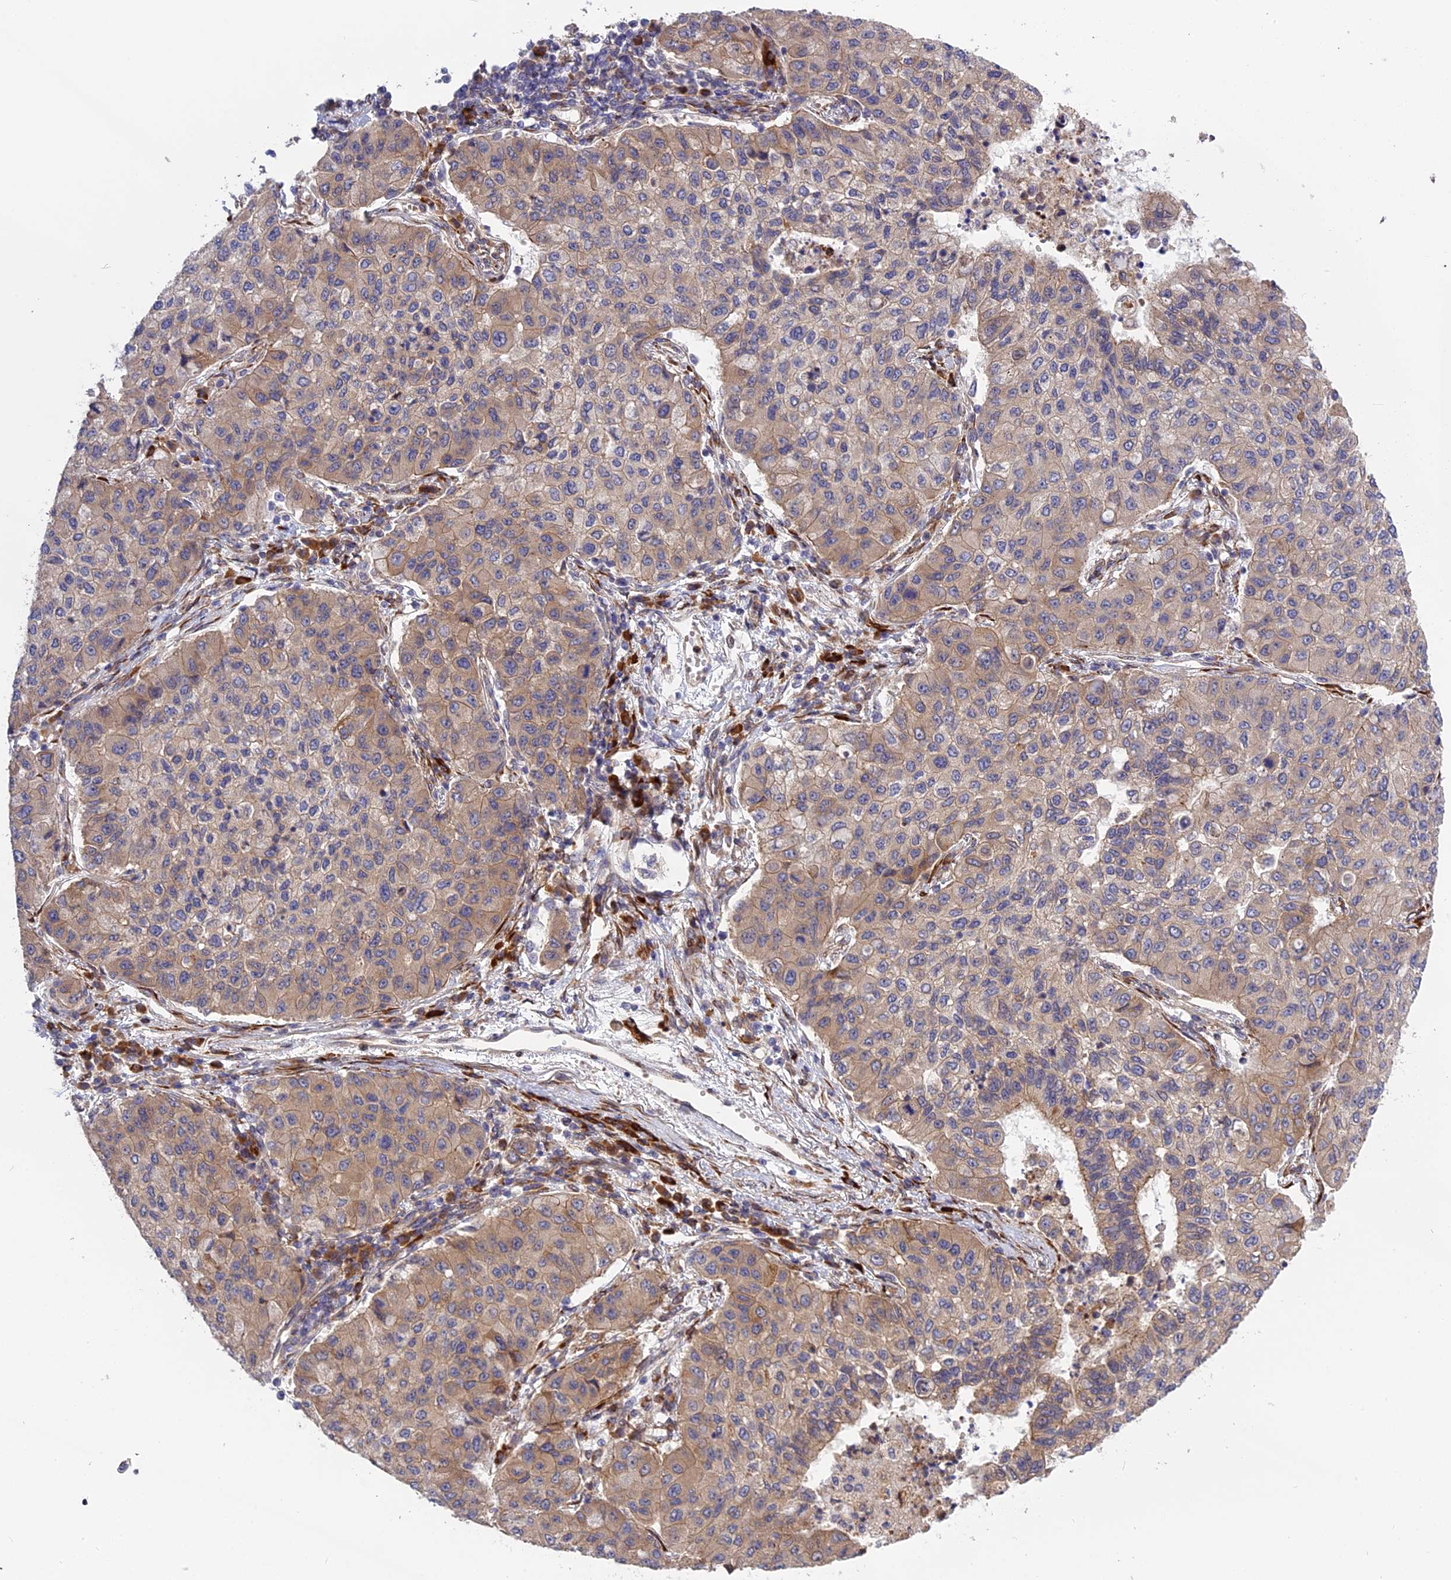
{"staining": {"intensity": "moderate", "quantity": "25%-75%", "location": "cytoplasmic/membranous"}, "tissue": "lung cancer", "cell_type": "Tumor cells", "image_type": "cancer", "snomed": [{"axis": "morphology", "description": "Squamous cell carcinoma, NOS"}, {"axis": "topography", "description": "Lung"}], "caption": "Lung cancer stained for a protein demonstrates moderate cytoplasmic/membranous positivity in tumor cells.", "gene": "DDX60L", "patient": {"sex": "male", "age": 74}}